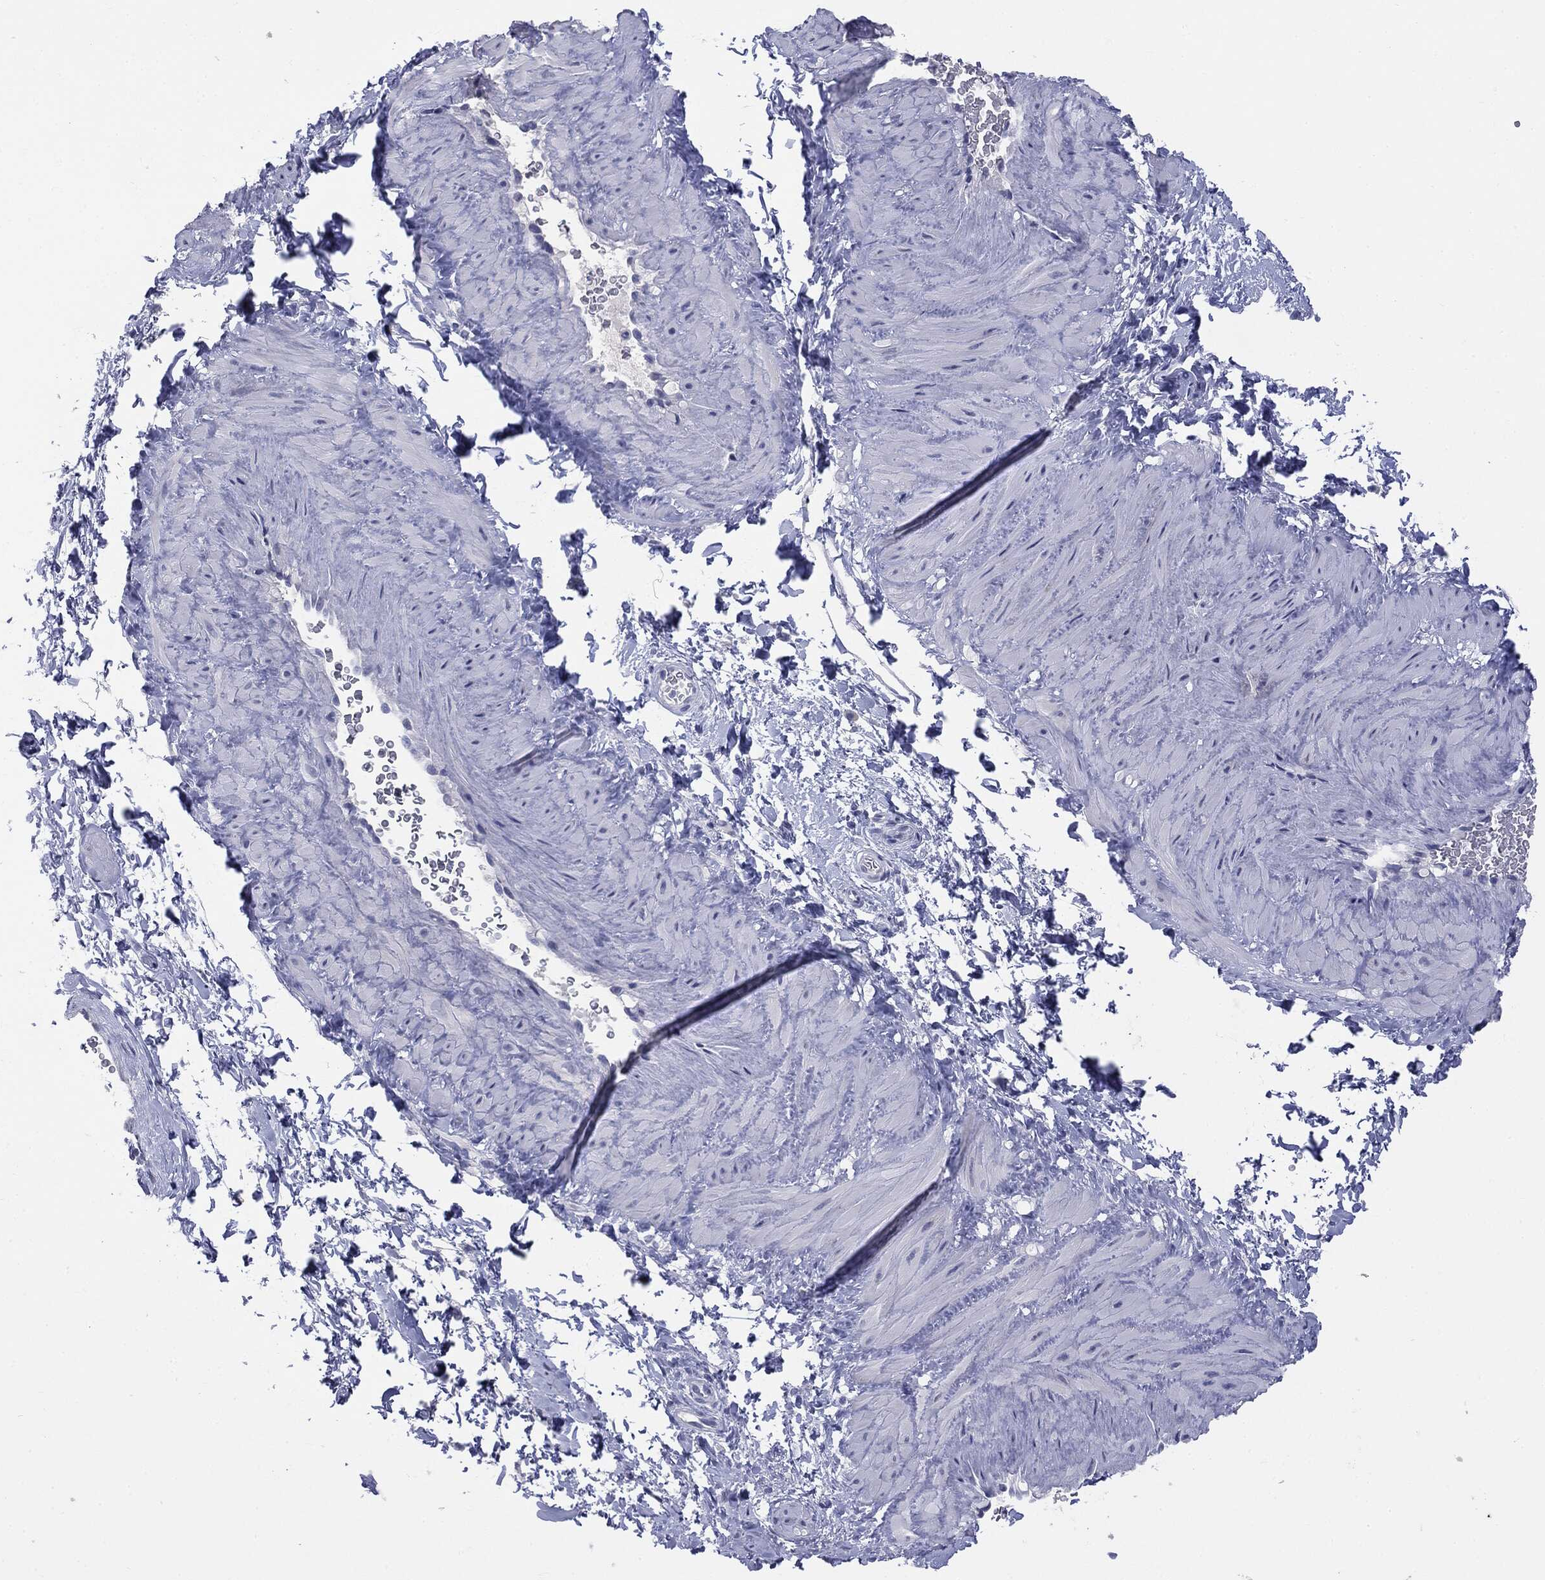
{"staining": {"intensity": "negative", "quantity": "none", "location": "none"}, "tissue": "soft tissue", "cell_type": "Fibroblasts", "image_type": "normal", "snomed": [{"axis": "morphology", "description": "Normal tissue, NOS"}, {"axis": "topography", "description": "Soft tissue"}, {"axis": "topography", "description": "Vascular tissue"}], "caption": "Immunohistochemistry (IHC) of unremarkable human soft tissue exhibits no positivity in fibroblasts. (DAB immunohistochemistry (IHC) visualized using brightfield microscopy, high magnification).", "gene": "TSHB", "patient": {"sex": "male", "age": 41}}